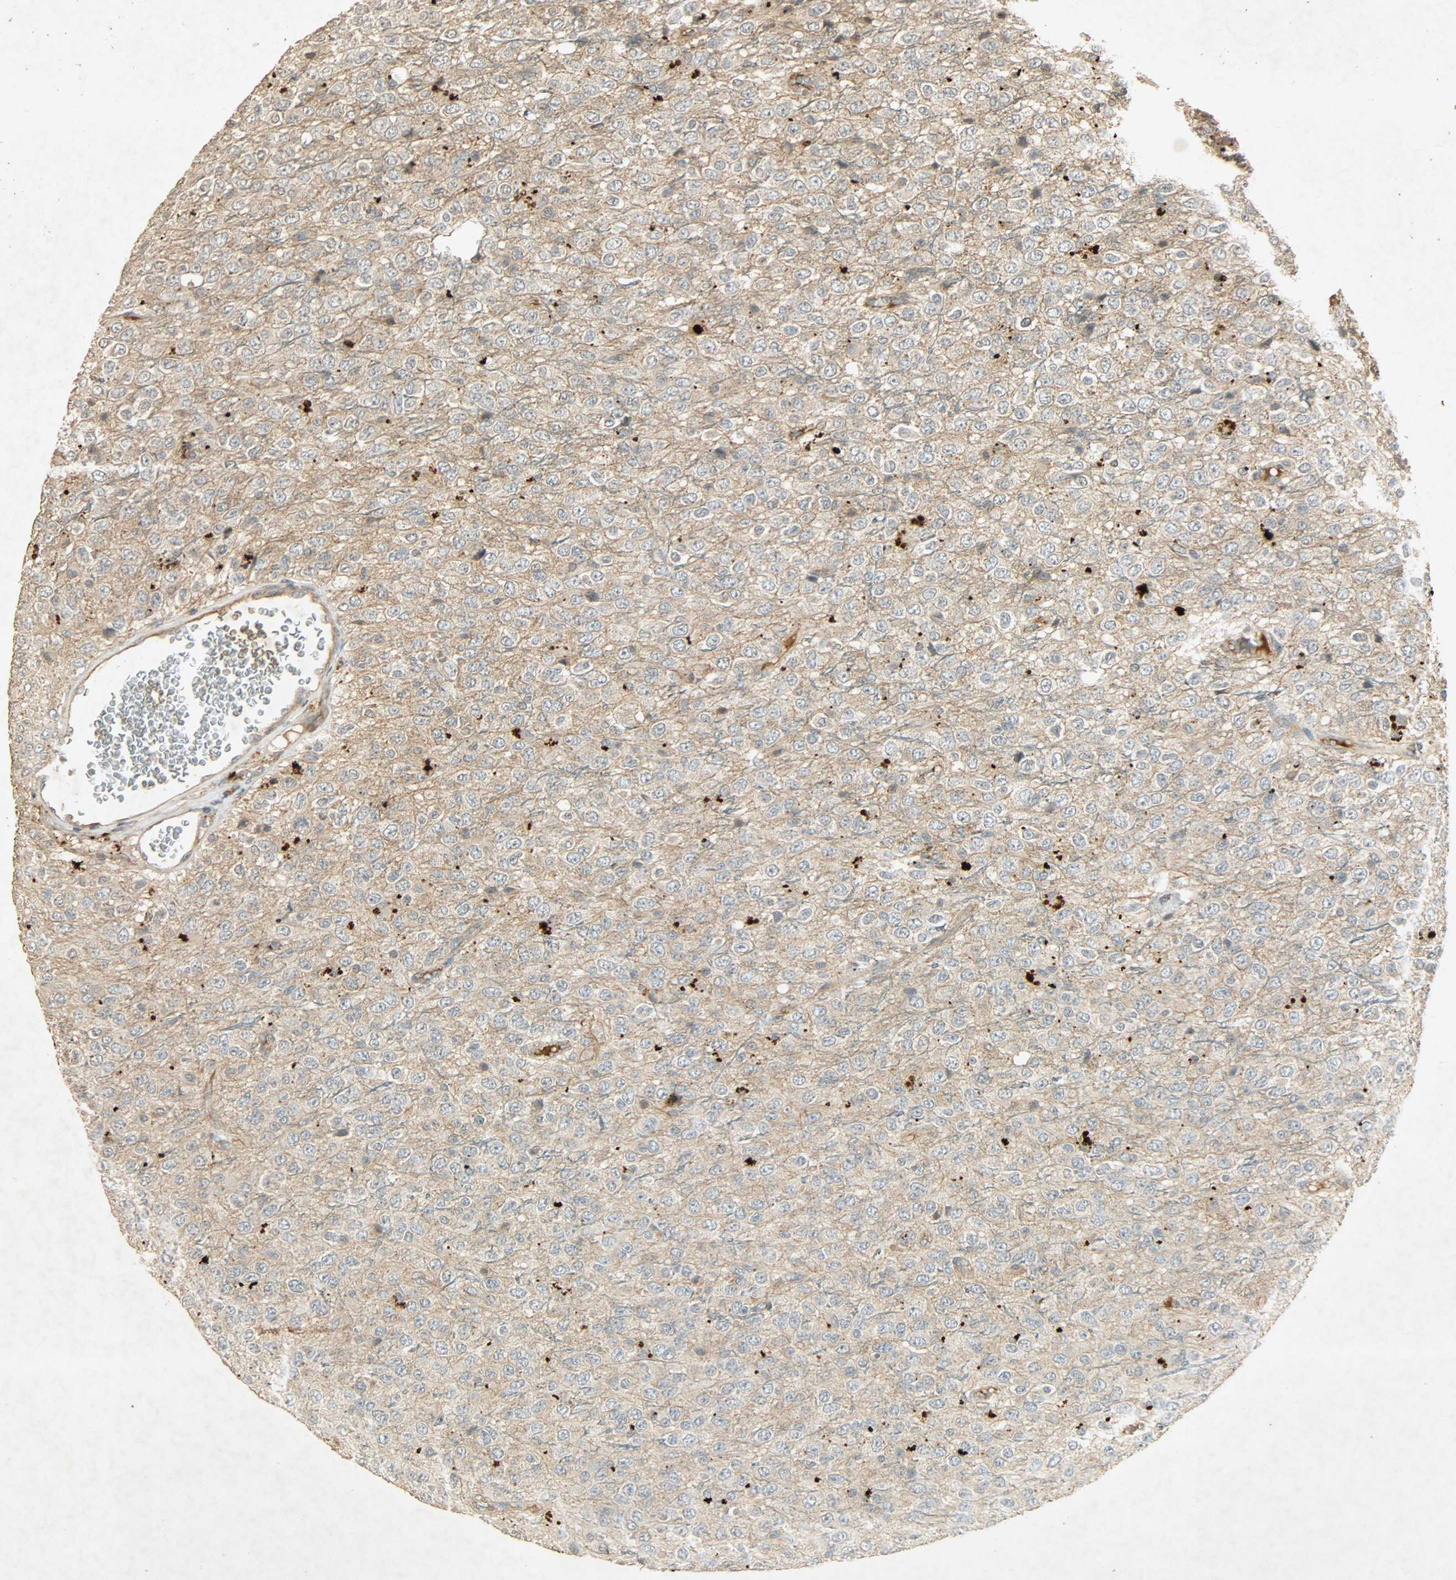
{"staining": {"intensity": "weak", "quantity": ">75%", "location": "cytoplasmic/membranous"}, "tissue": "glioma", "cell_type": "Tumor cells", "image_type": "cancer", "snomed": [{"axis": "morphology", "description": "Glioma, malignant, High grade"}, {"axis": "topography", "description": "pancreas cauda"}], "caption": "Immunohistochemistry histopathology image of human malignant high-grade glioma stained for a protein (brown), which displays low levels of weak cytoplasmic/membranous staining in about >75% of tumor cells.", "gene": "ATP2B1", "patient": {"sex": "male", "age": 60}}